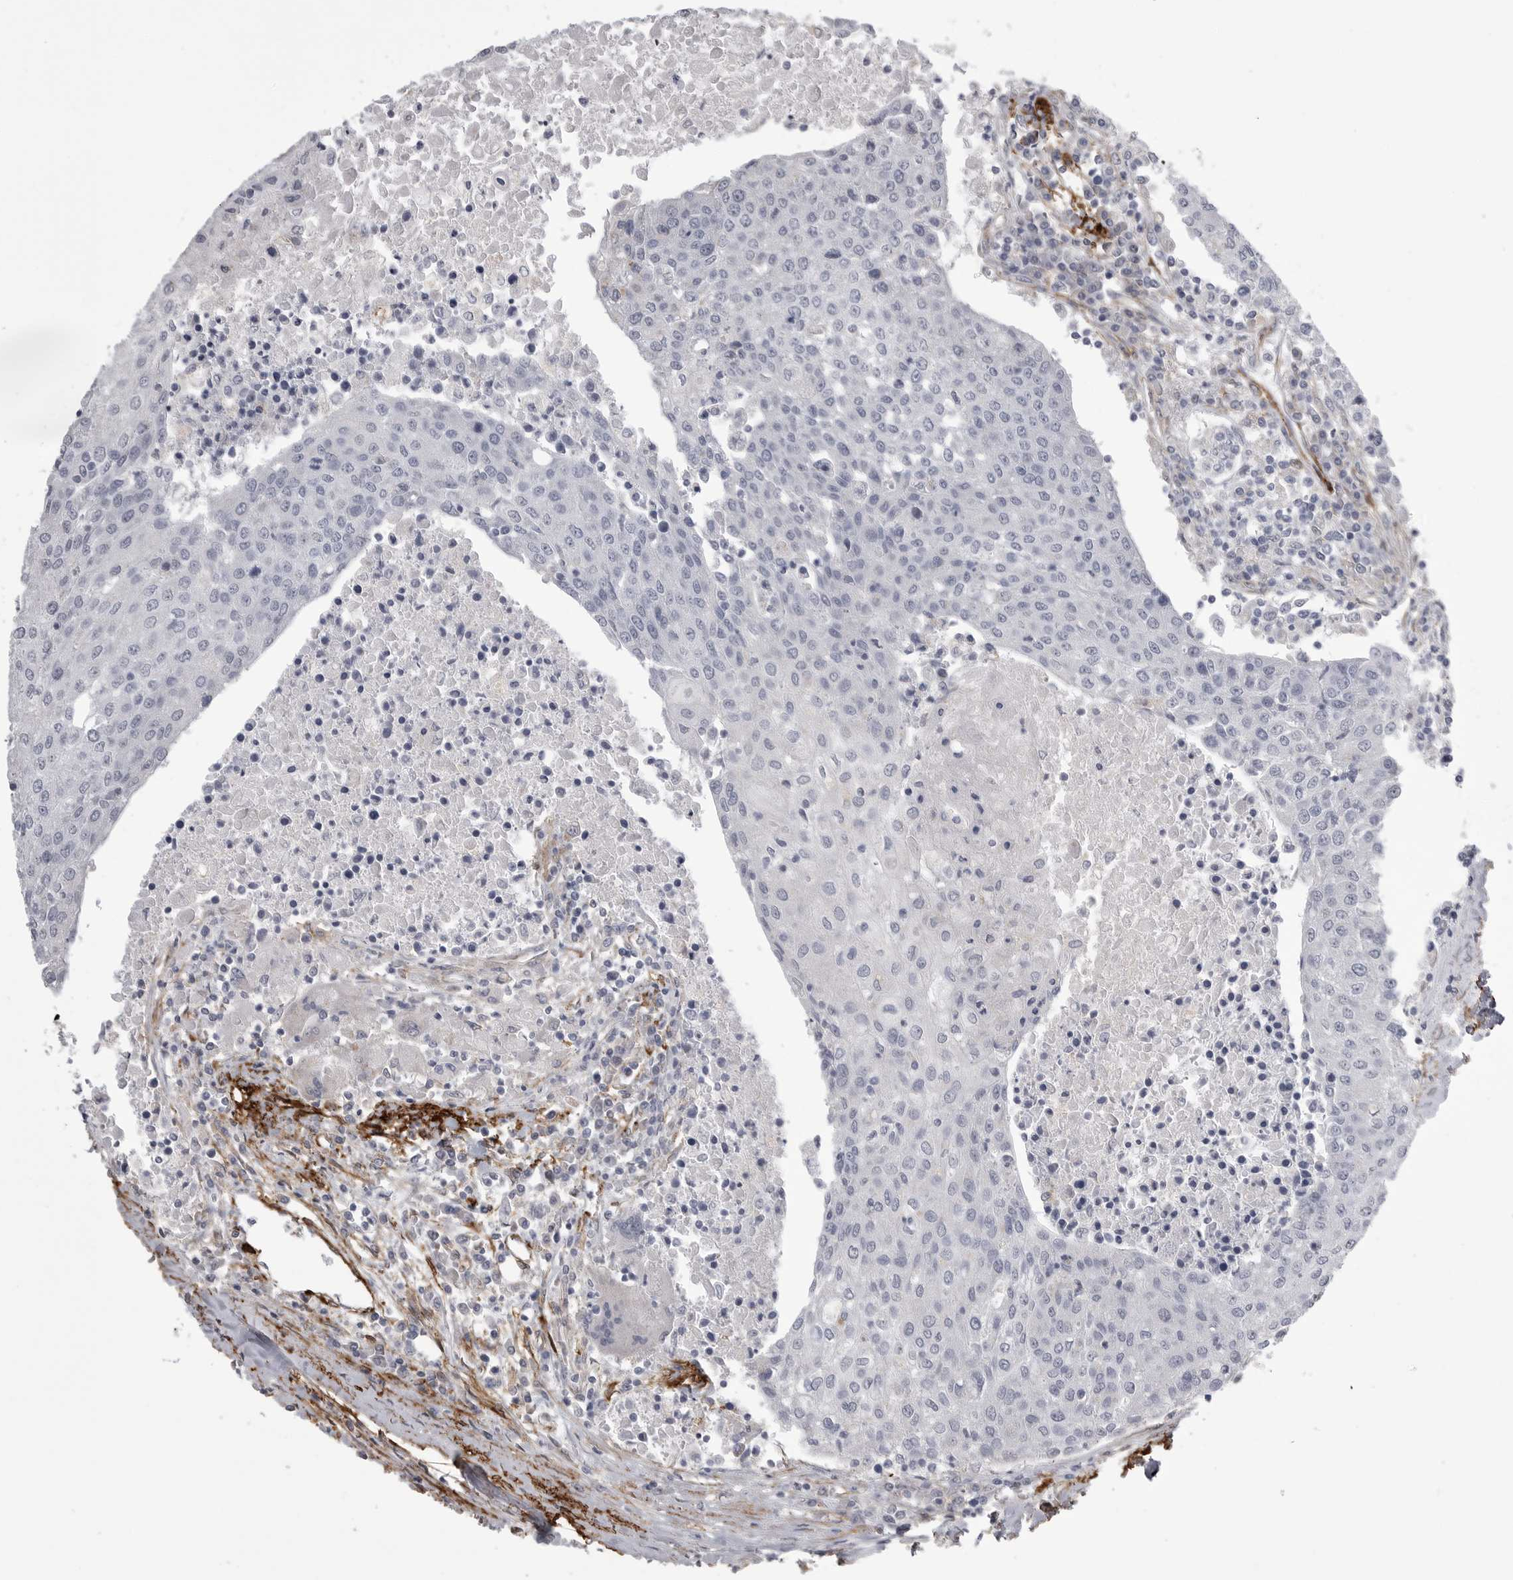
{"staining": {"intensity": "negative", "quantity": "none", "location": "none"}, "tissue": "urothelial cancer", "cell_type": "Tumor cells", "image_type": "cancer", "snomed": [{"axis": "morphology", "description": "Urothelial carcinoma, High grade"}, {"axis": "topography", "description": "Urinary bladder"}], "caption": "Tumor cells show no significant staining in high-grade urothelial carcinoma. Brightfield microscopy of immunohistochemistry stained with DAB (3,3'-diaminobenzidine) (brown) and hematoxylin (blue), captured at high magnification.", "gene": "AOC3", "patient": {"sex": "female", "age": 85}}